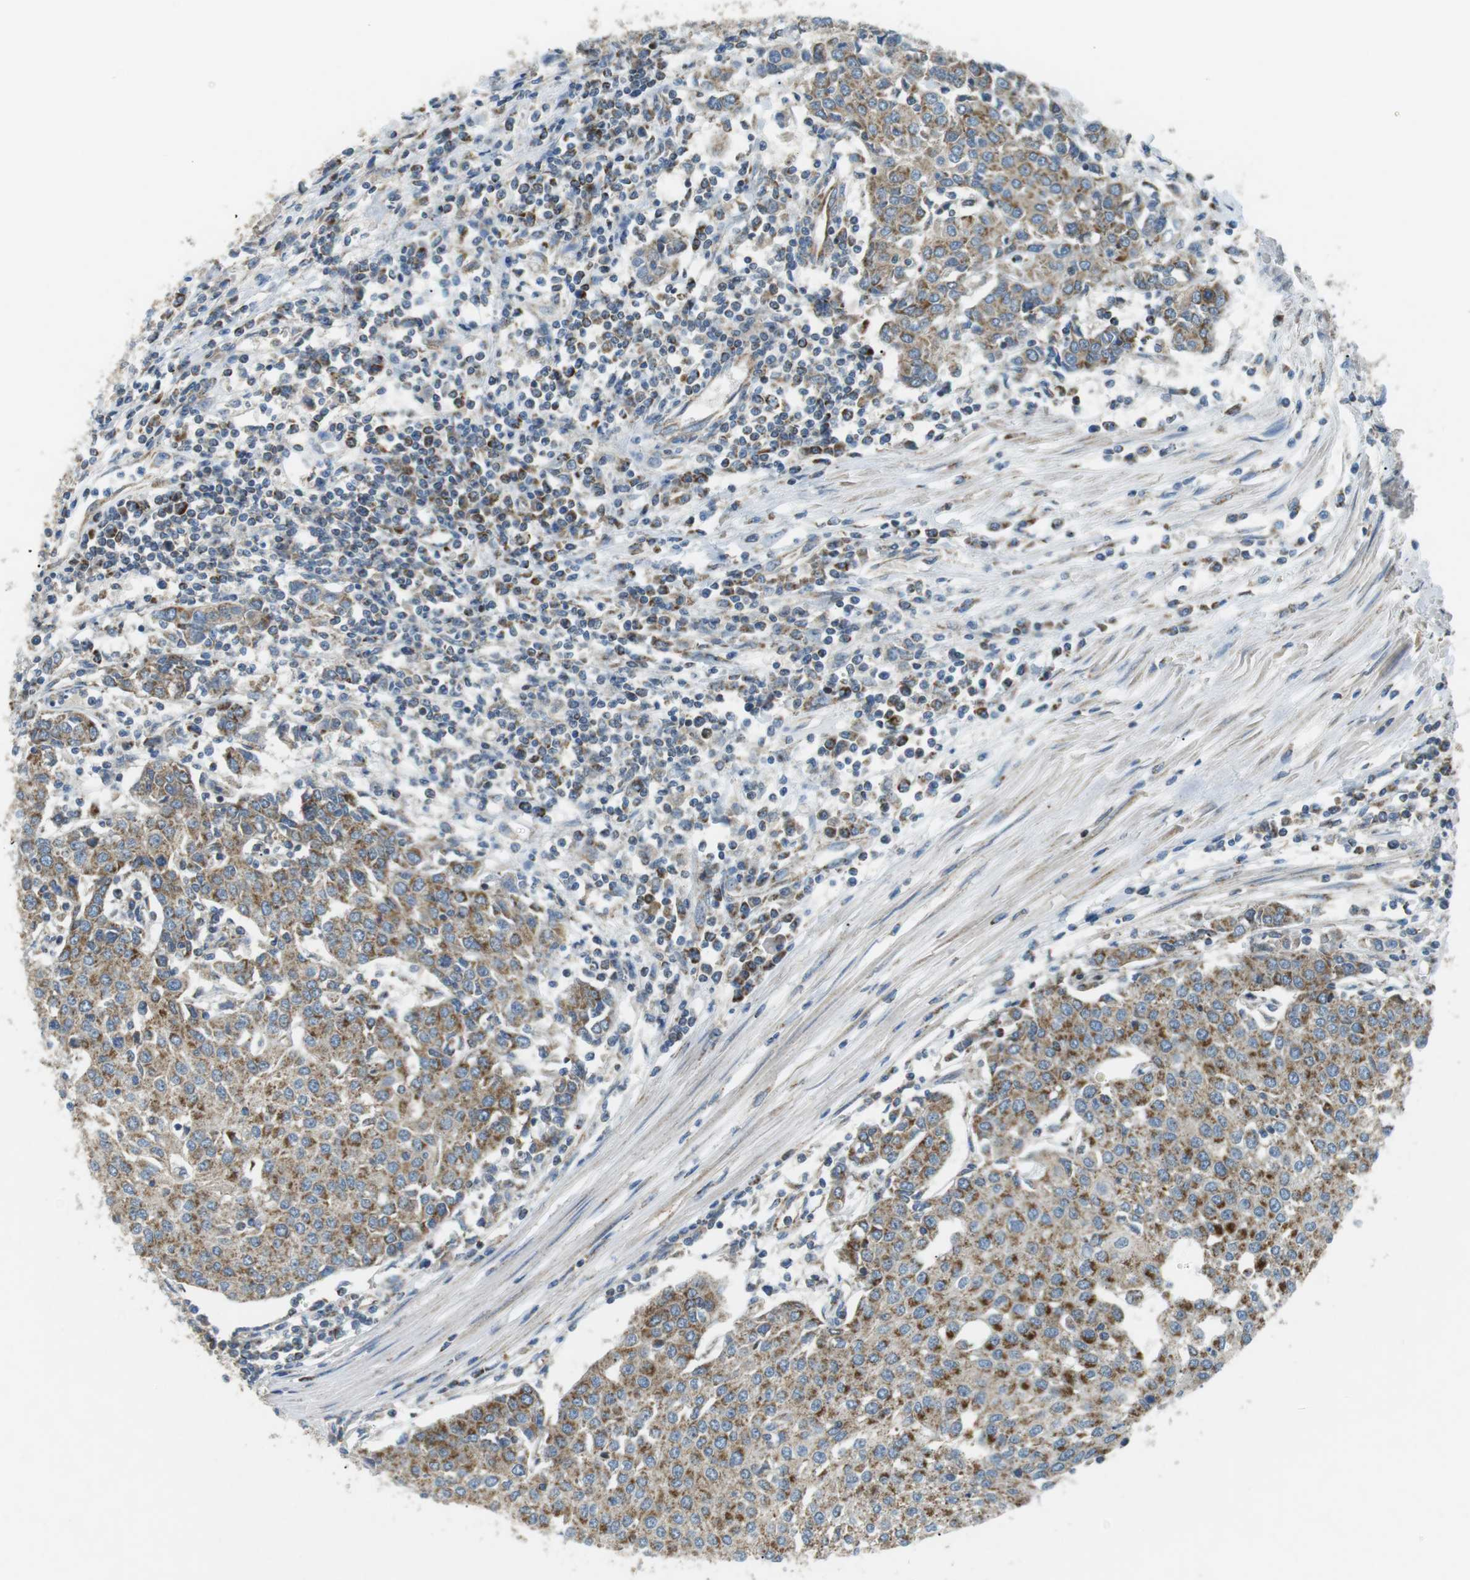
{"staining": {"intensity": "moderate", "quantity": ">75%", "location": "cytoplasmic/membranous"}, "tissue": "urothelial cancer", "cell_type": "Tumor cells", "image_type": "cancer", "snomed": [{"axis": "morphology", "description": "Urothelial carcinoma, High grade"}, {"axis": "topography", "description": "Urinary bladder"}], "caption": "DAB (3,3'-diaminobenzidine) immunohistochemical staining of human high-grade urothelial carcinoma exhibits moderate cytoplasmic/membranous protein expression in about >75% of tumor cells.", "gene": "BACE1", "patient": {"sex": "female", "age": 85}}